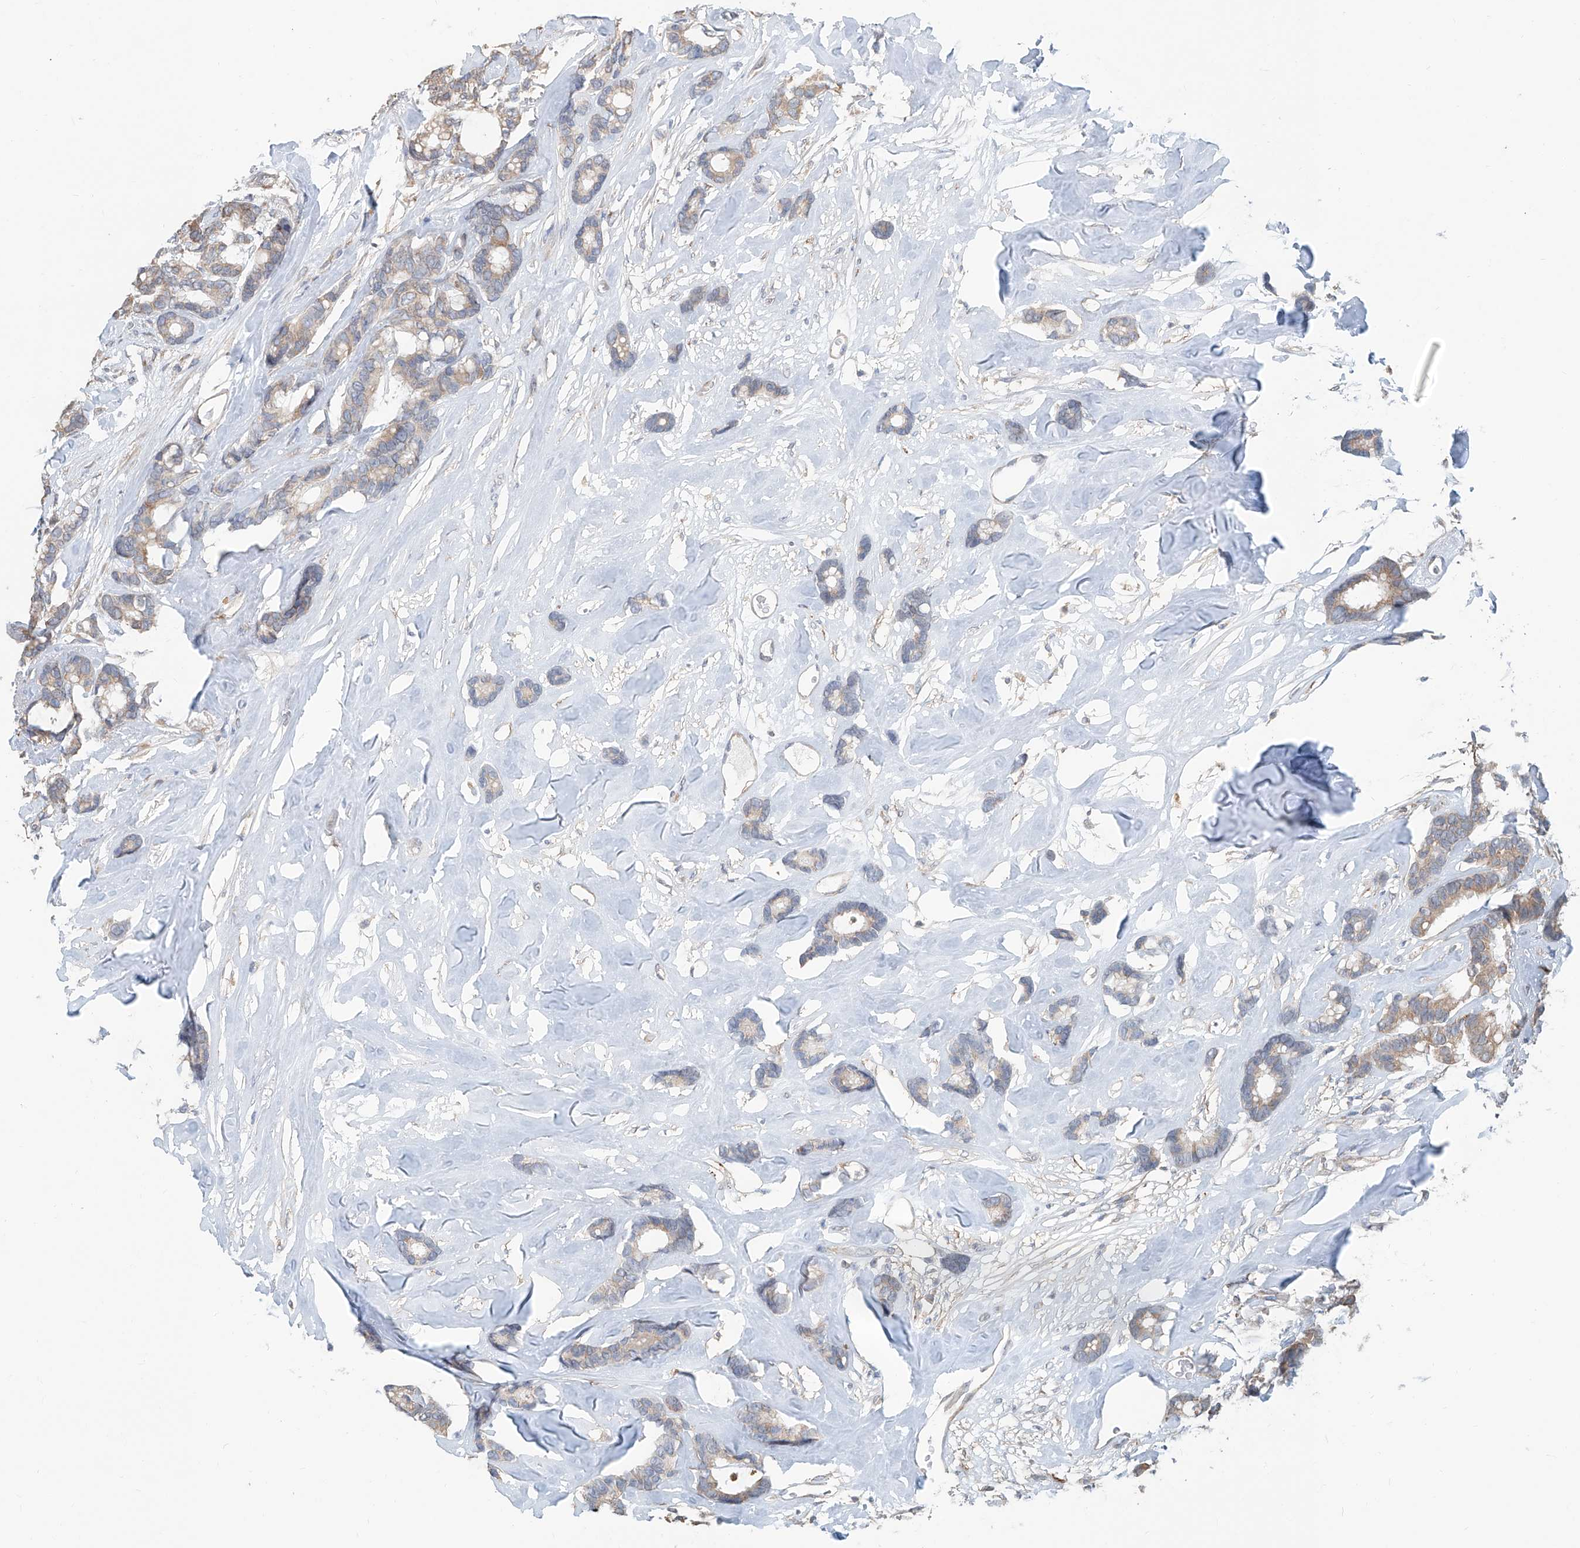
{"staining": {"intensity": "weak", "quantity": "25%-75%", "location": "cytoplasmic/membranous"}, "tissue": "breast cancer", "cell_type": "Tumor cells", "image_type": "cancer", "snomed": [{"axis": "morphology", "description": "Duct carcinoma"}, {"axis": "topography", "description": "Breast"}], "caption": "Breast intraductal carcinoma was stained to show a protein in brown. There is low levels of weak cytoplasmic/membranous positivity in about 25%-75% of tumor cells.", "gene": "KCNK10", "patient": {"sex": "female", "age": 87}}